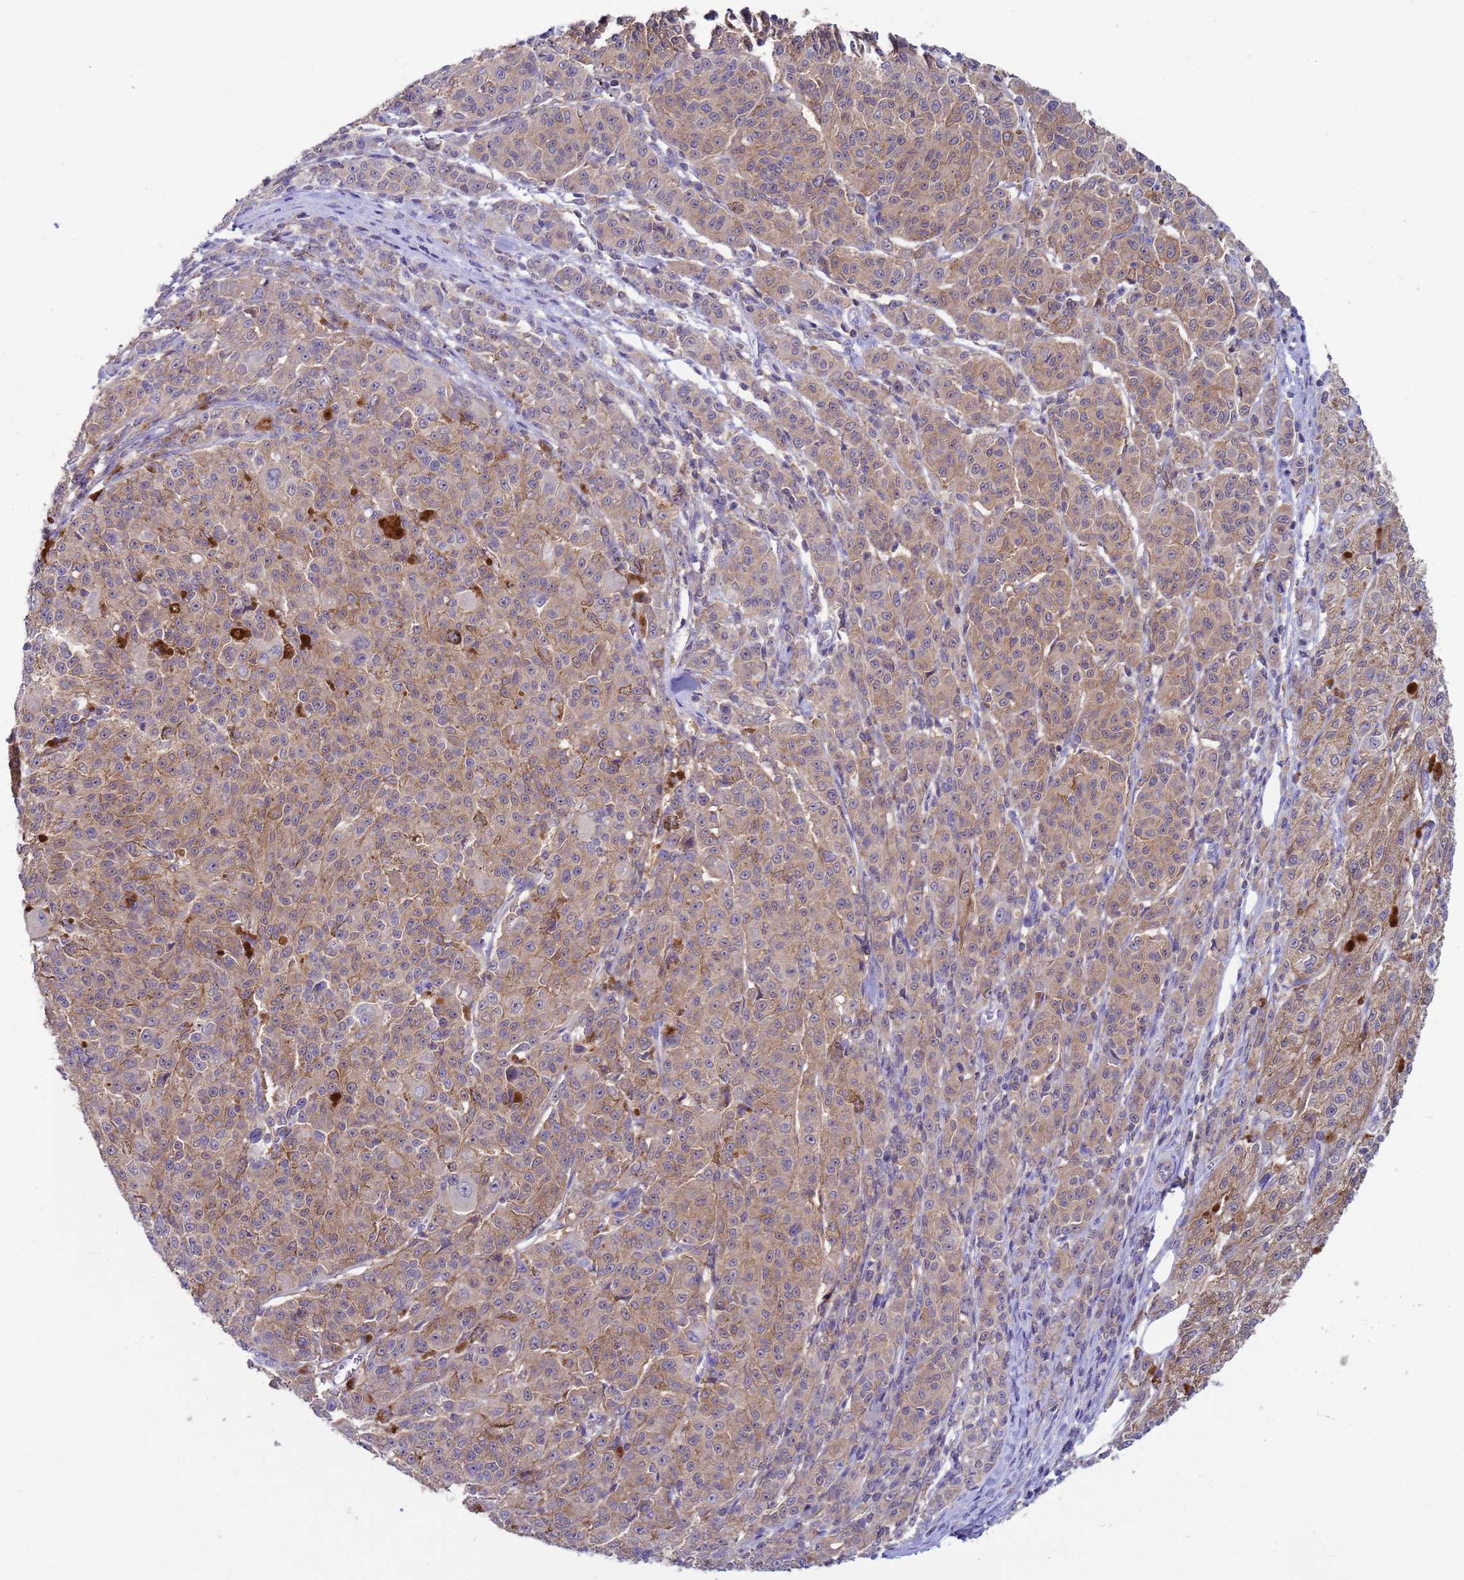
{"staining": {"intensity": "moderate", "quantity": ">75%", "location": "cytoplasmic/membranous"}, "tissue": "melanoma", "cell_type": "Tumor cells", "image_type": "cancer", "snomed": [{"axis": "morphology", "description": "Malignant melanoma, NOS"}, {"axis": "topography", "description": "Skin"}], "caption": "Protein staining by immunohistochemistry displays moderate cytoplasmic/membranous expression in about >75% of tumor cells in melanoma. (DAB (3,3'-diaminobenzidine) IHC, brown staining for protein, blue staining for nuclei).", "gene": "KLHL13", "patient": {"sex": "female", "age": 52}}